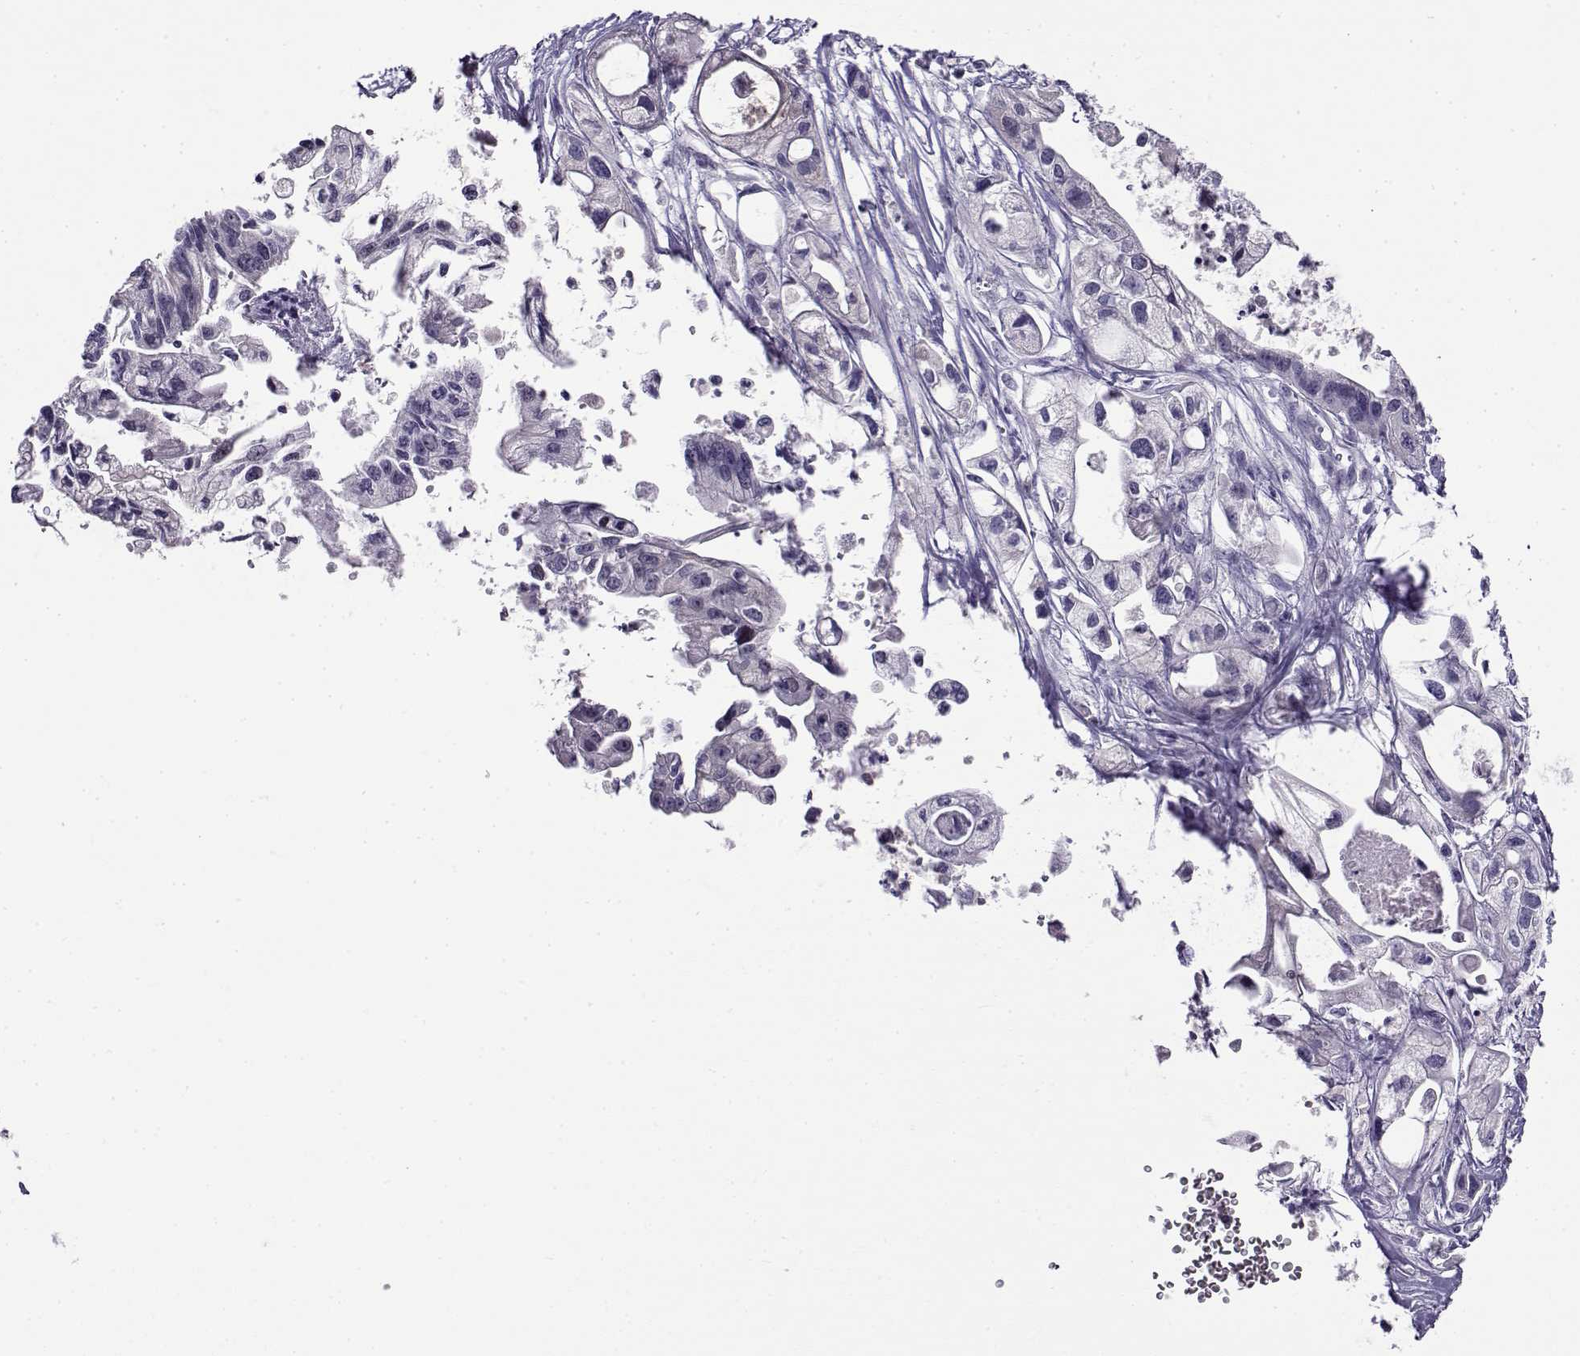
{"staining": {"intensity": "negative", "quantity": "none", "location": "none"}, "tissue": "pancreatic cancer", "cell_type": "Tumor cells", "image_type": "cancer", "snomed": [{"axis": "morphology", "description": "Adenocarcinoma, NOS"}, {"axis": "topography", "description": "Pancreas"}], "caption": "An IHC image of pancreatic cancer is shown. There is no staining in tumor cells of pancreatic cancer.", "gene": "FEZF1", "patient": {"sex": "male", "age": 70}}